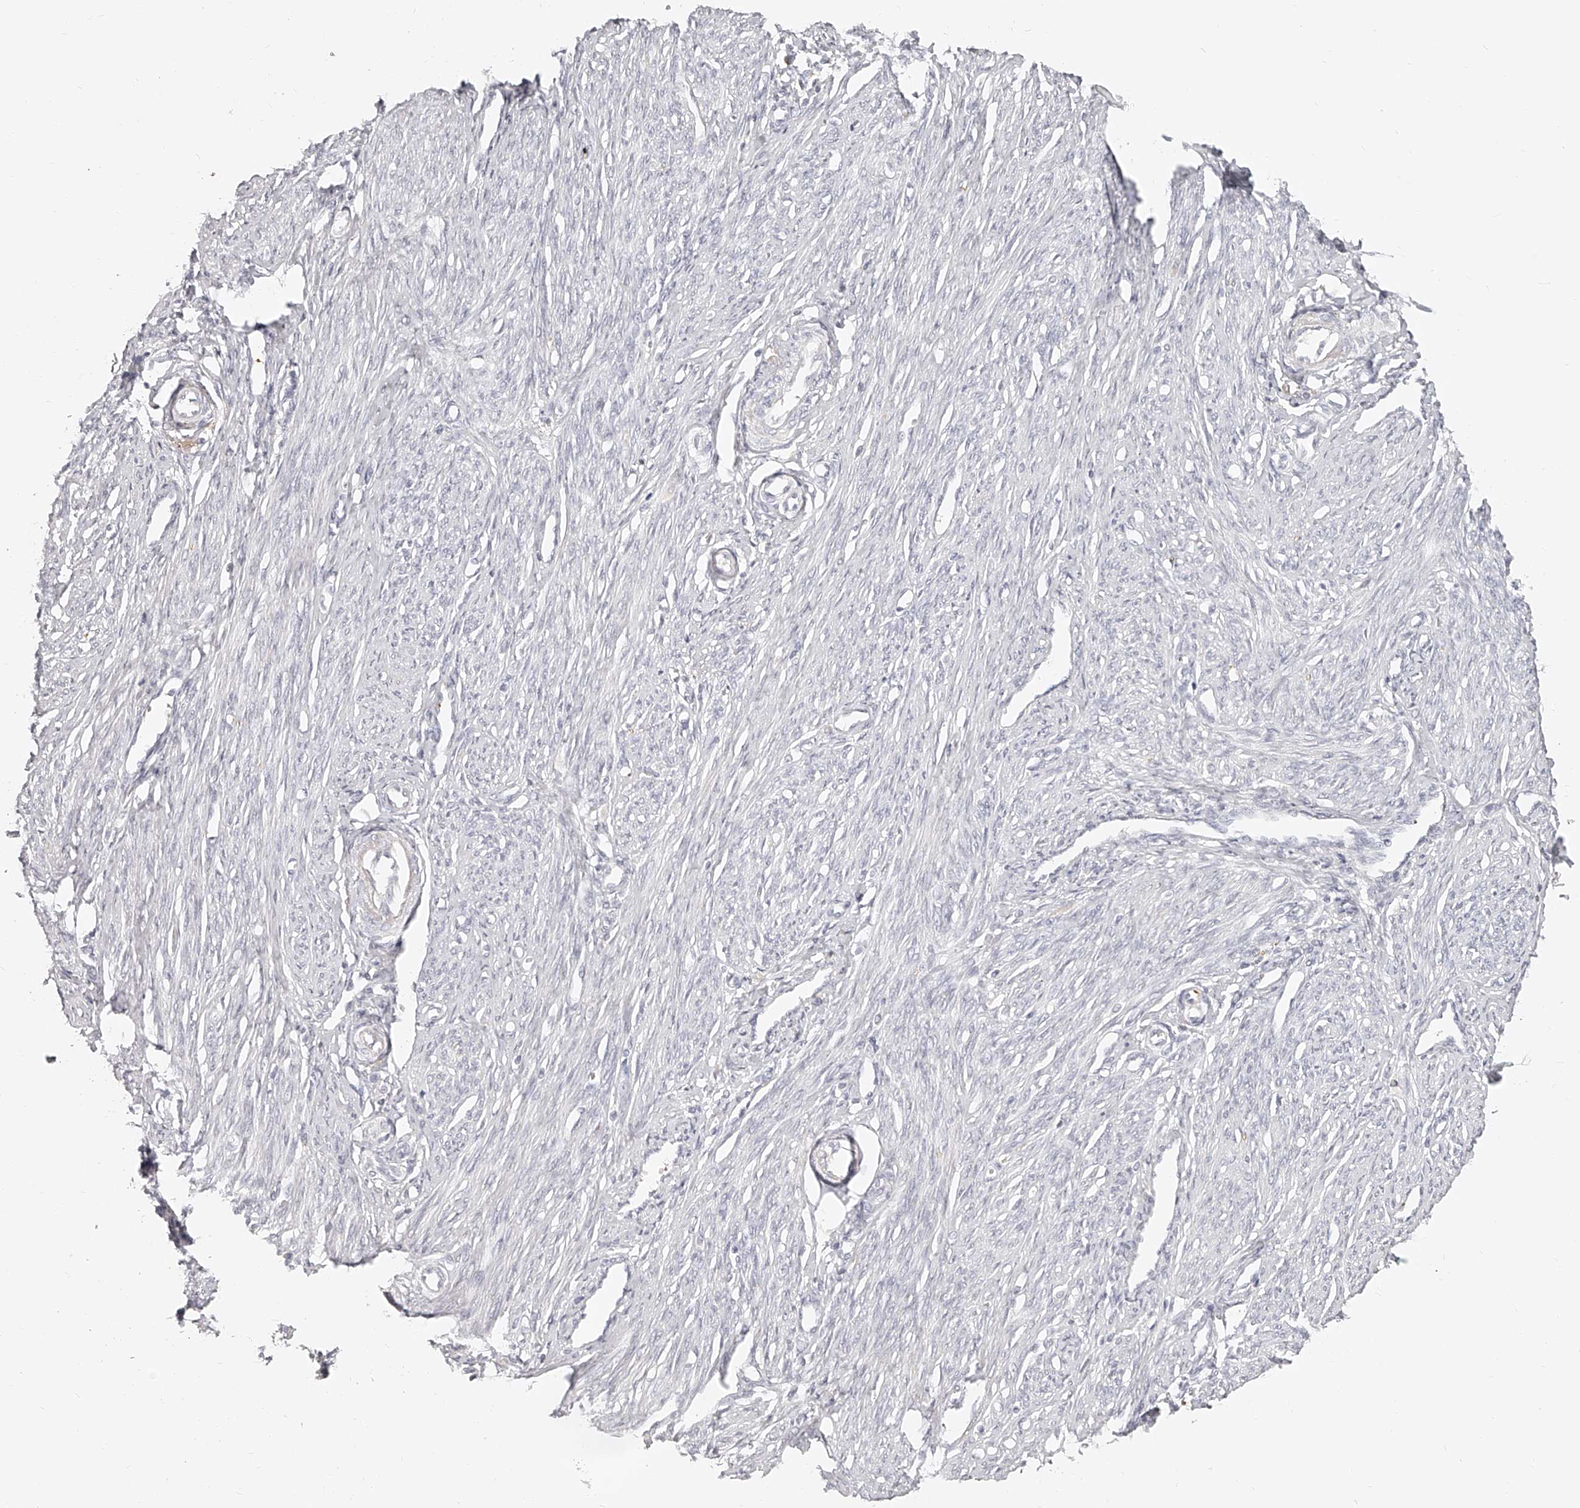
{"staining": {"intensity": "negative", "quantity": "none", "location": "none"}, "tissue": "endometrium", "cell_type": "Cells in endometrial stroma", "image_type": "normal", "snomed": [{"axis": "morphology", "description": "Normal tissue, NOS"}, {"axis": "topography", "description": "Endometrium"}], "caption": "Immunohistochemistry (IHC) image of normal human endometrium stained for a protein (brown), which demonstrates no positivity in cells in endometrial stroma. (DAB (3,3'-diaminobenzidine) immunohistochemistry visualized using brightfield microscopy, high magnification).", "gene": "ITGB3", "patient": {"sex": "female", "age": 56}}